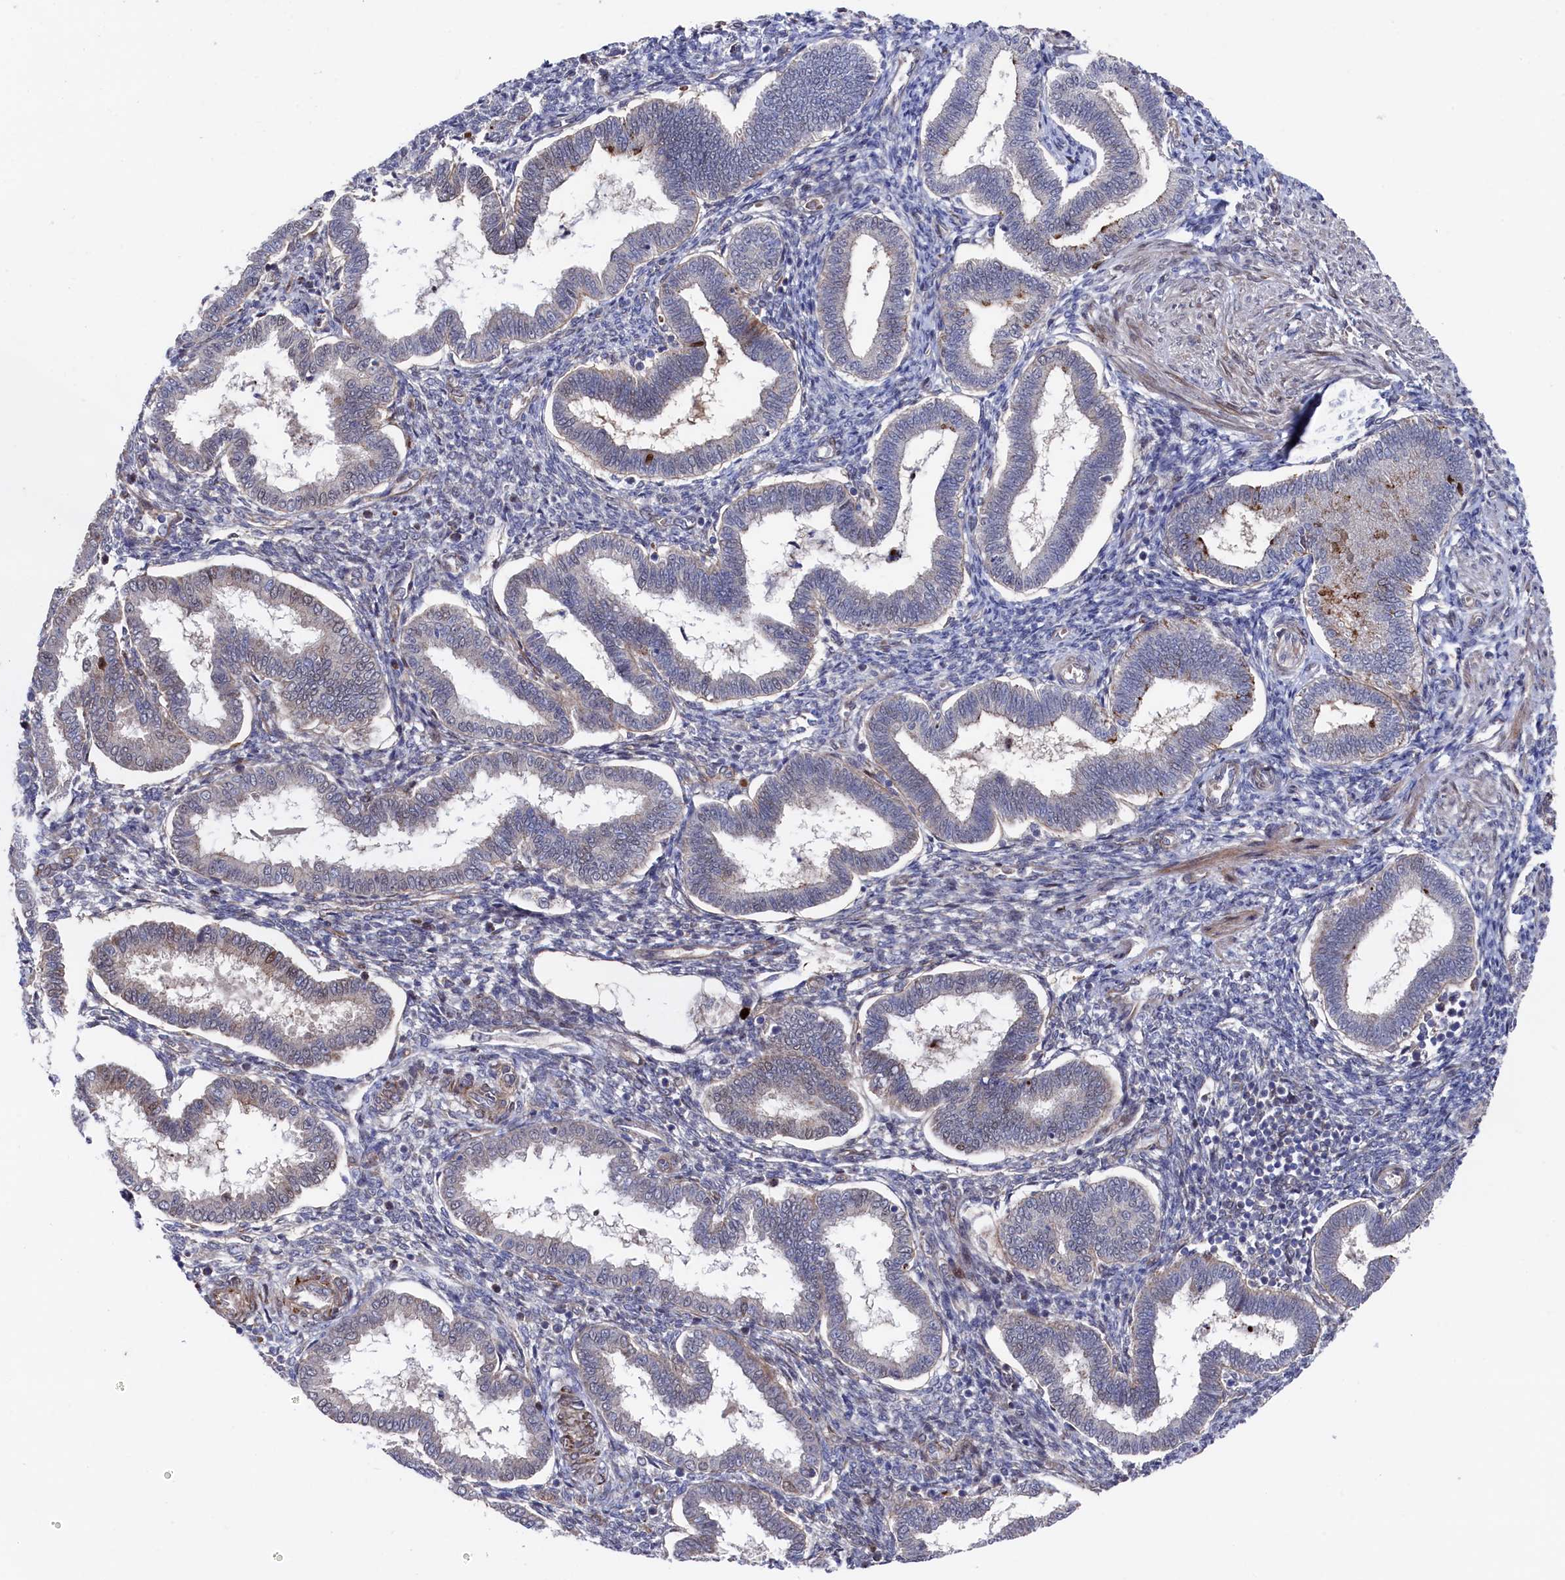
{"staining": {"intensity": "negative", "quantity": "none", "location": "none"}, "tissue": "endometrium", "cell_type": "Cells in endometrial stroma", "image_type": "normal", "snomed": [{"axis": "morphology", "description": "Normal tissue, NOS"}, {"axis": "topography", "description": "Endometrium"}], "caption": "The micrograph displays no significant expression in cells in endometrial stroma of endometrium.", "gene": "ZNF891", "patient": {"sex": "female", "age": 24}}